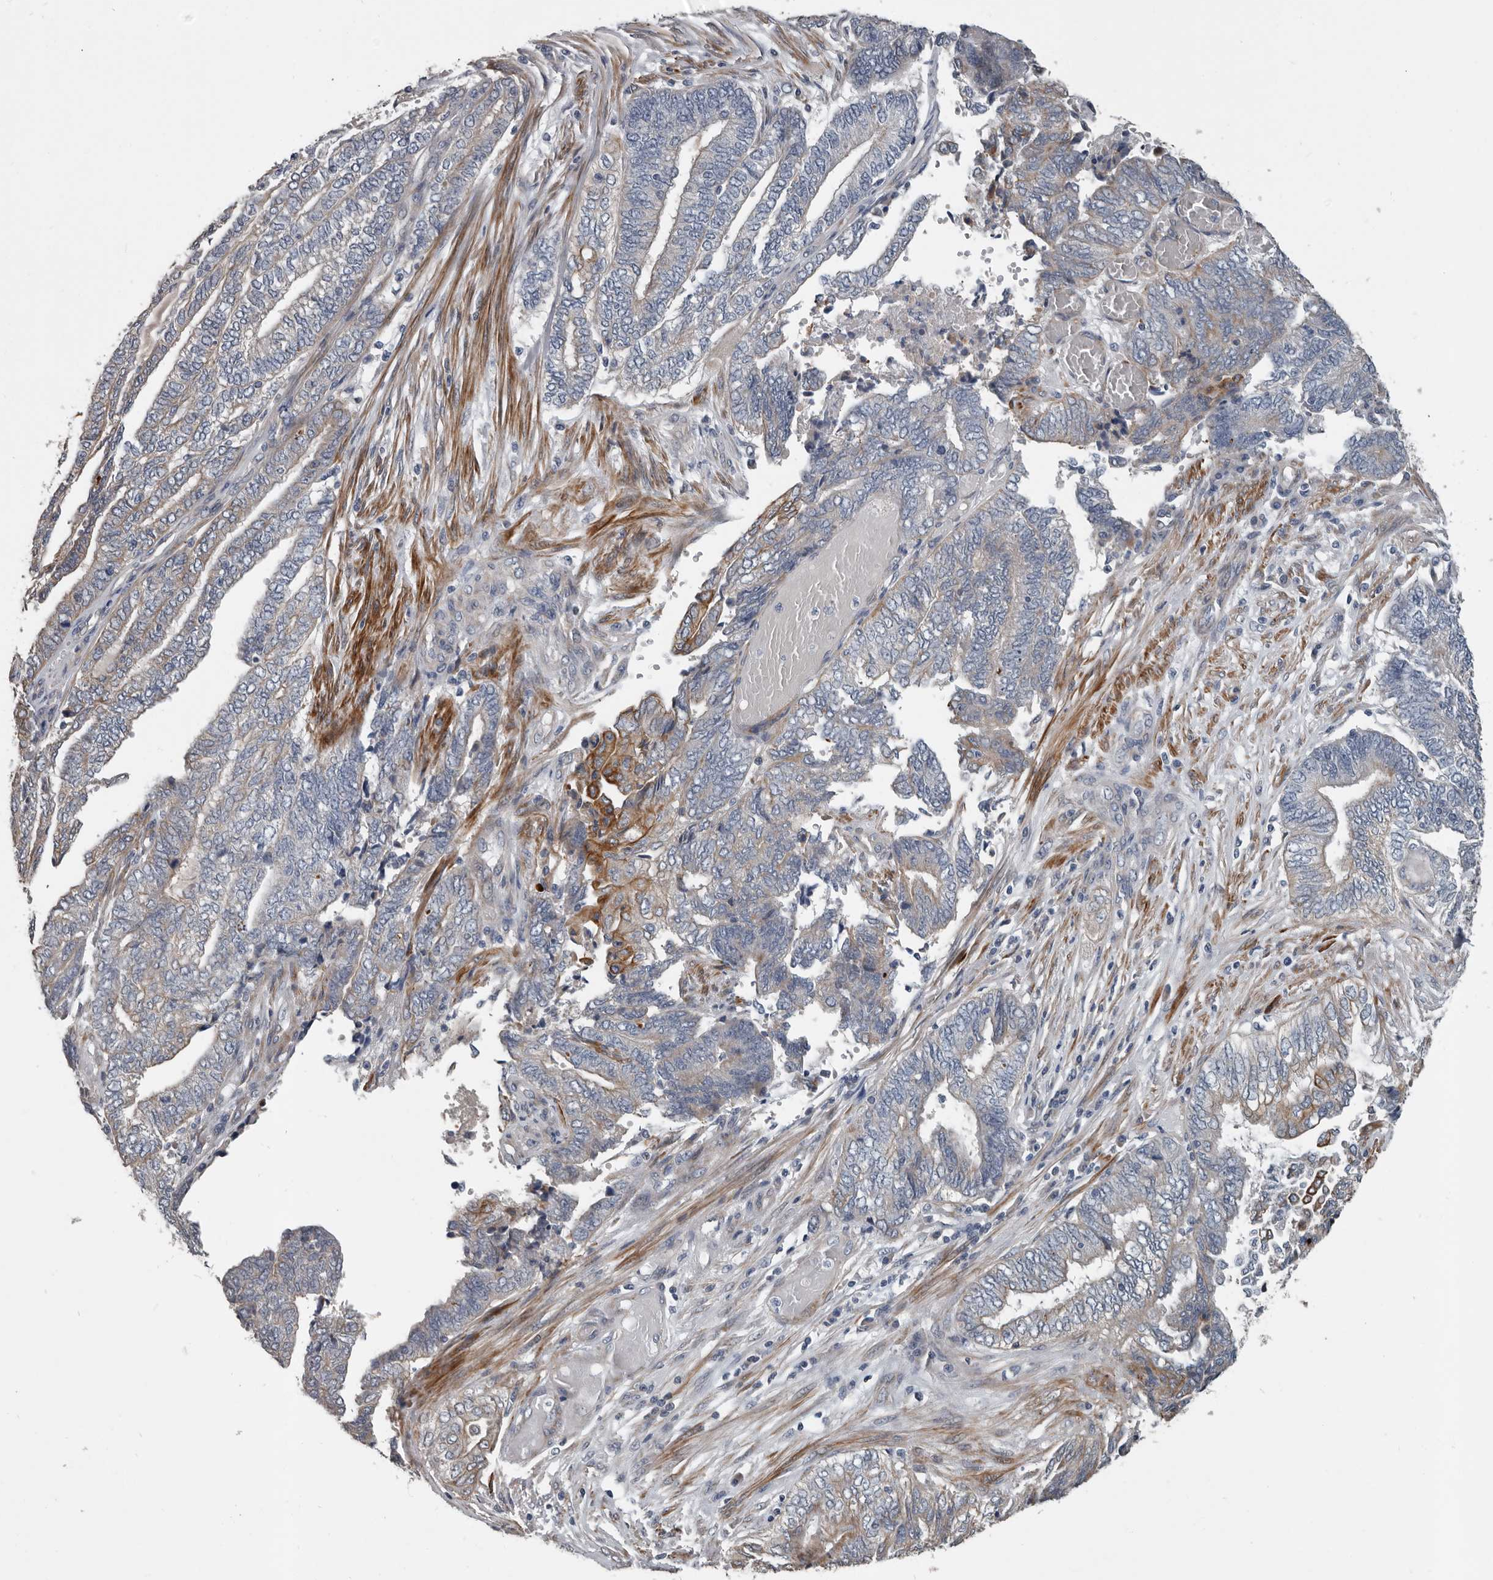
{"staining": {"intensity": "negative", "quantity": "none", "location": "none"}, "tissue": "endometrial cancer", "cell_type": "Tumor cells", "image_type": "cancer", "snomed": [{"axis": "morphology", "description": "Adenocarcinoma, NOS"}, {"axis": "topography", "description": "Uterus"}, {"axis": "topography", "description": "Endometrium"}], "caption": "This is an immunohistochemistry histopathology image of human endometrial cancer. There is no expression in tumor cells.", "gene": "DPY19L4", "patient": {"sex": "female", "age": 70}}